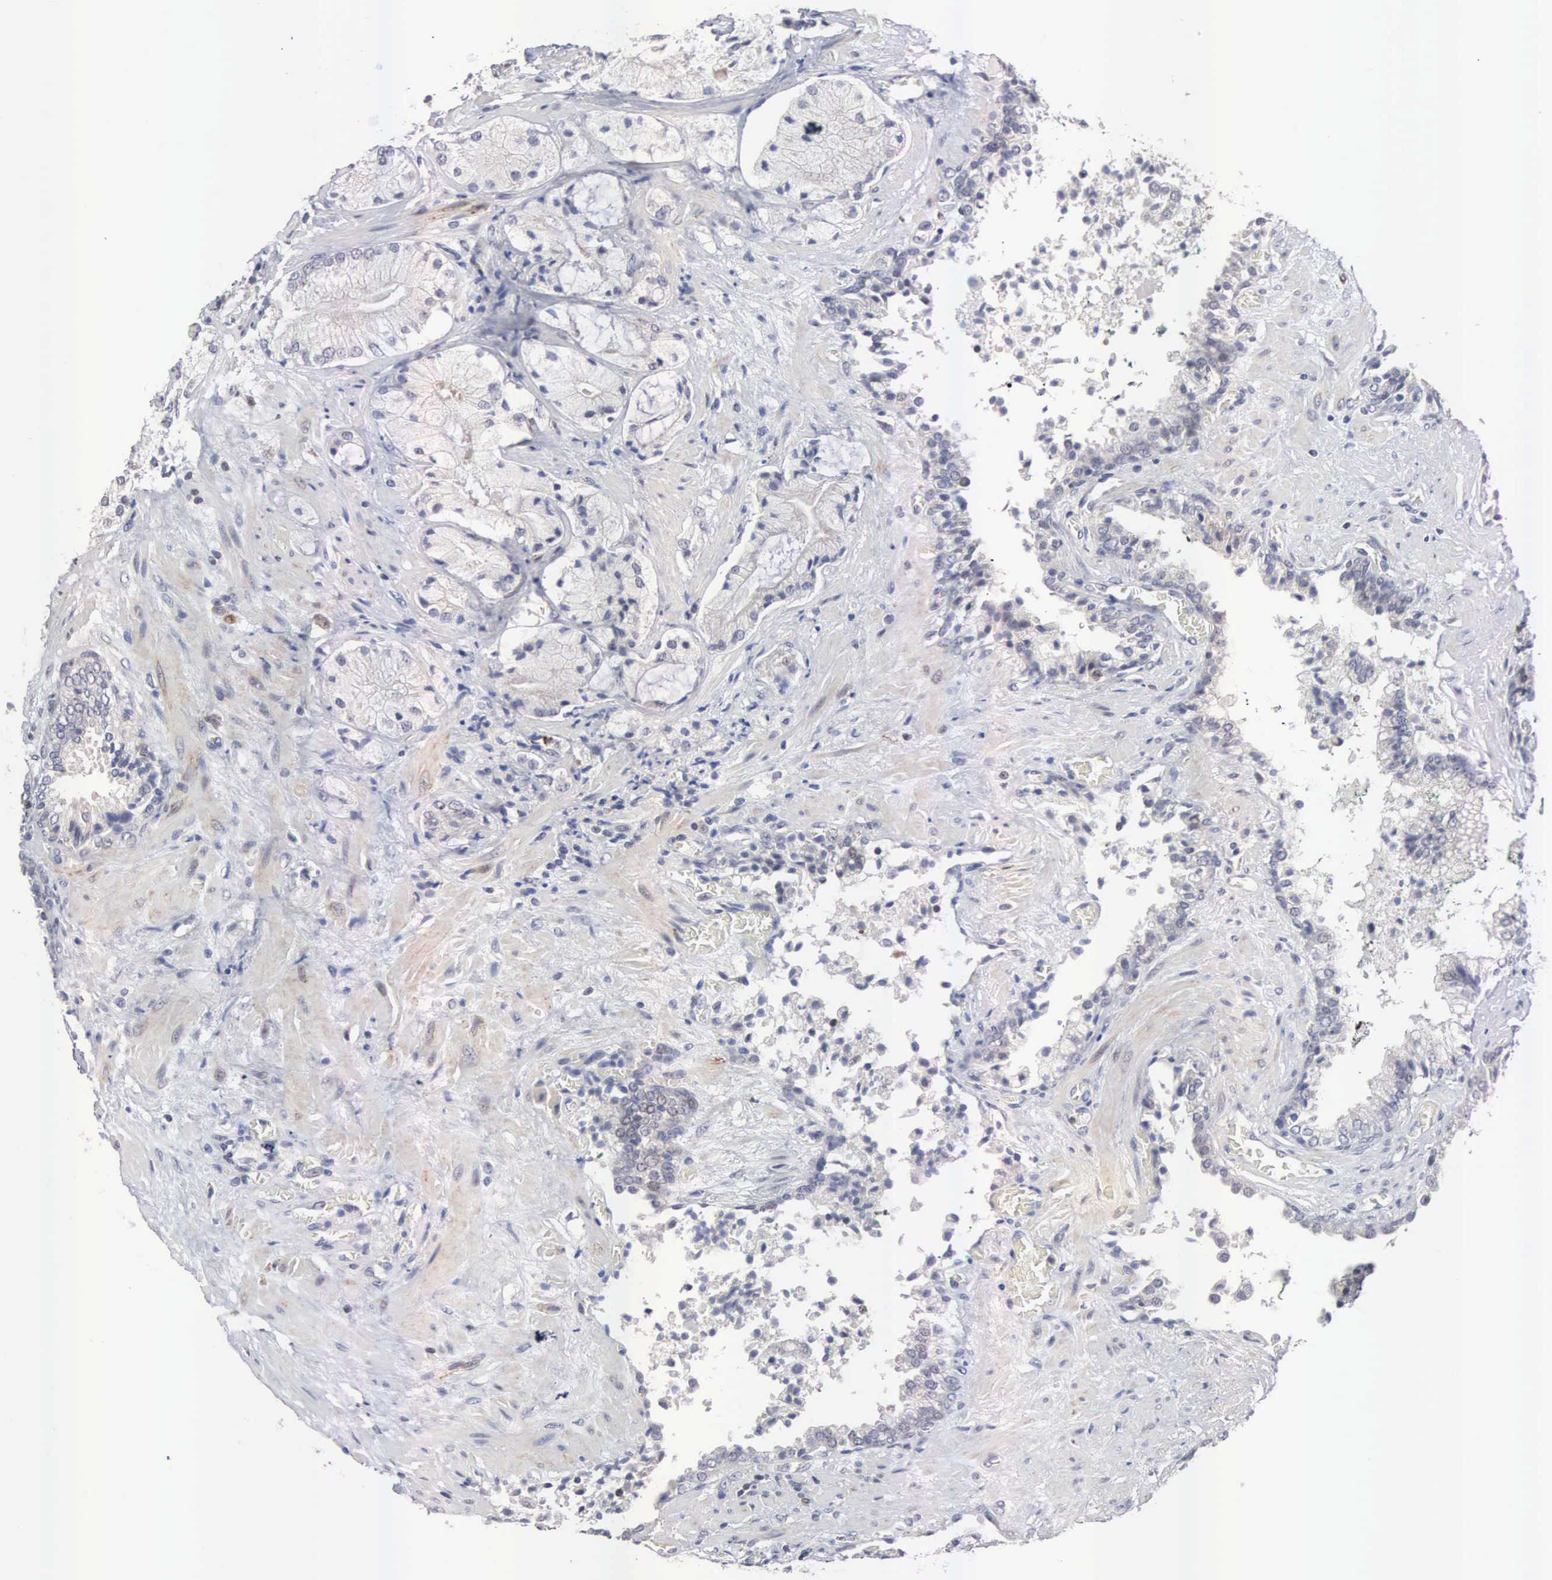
{"staining": {"intensity": "negative", "quantity": "none", "location": "none"}, "tissue": "prostate cancer", "cell_type": "Tumor cells", "image_type": "cancer", "snomed": [{"axis": "morphology", "description": "Adenocarcinoma, Medium grade"}, {"axis": "topography", "description": "Prostate"}], "caption": "This is an immunohistochemistry (IHC) image of human adenocarcinoma (medium-grade) (prostate). There is no expression in tumor cells.", "gene": "ACOT4", "patient": {"sex": "male", "age": 70}}